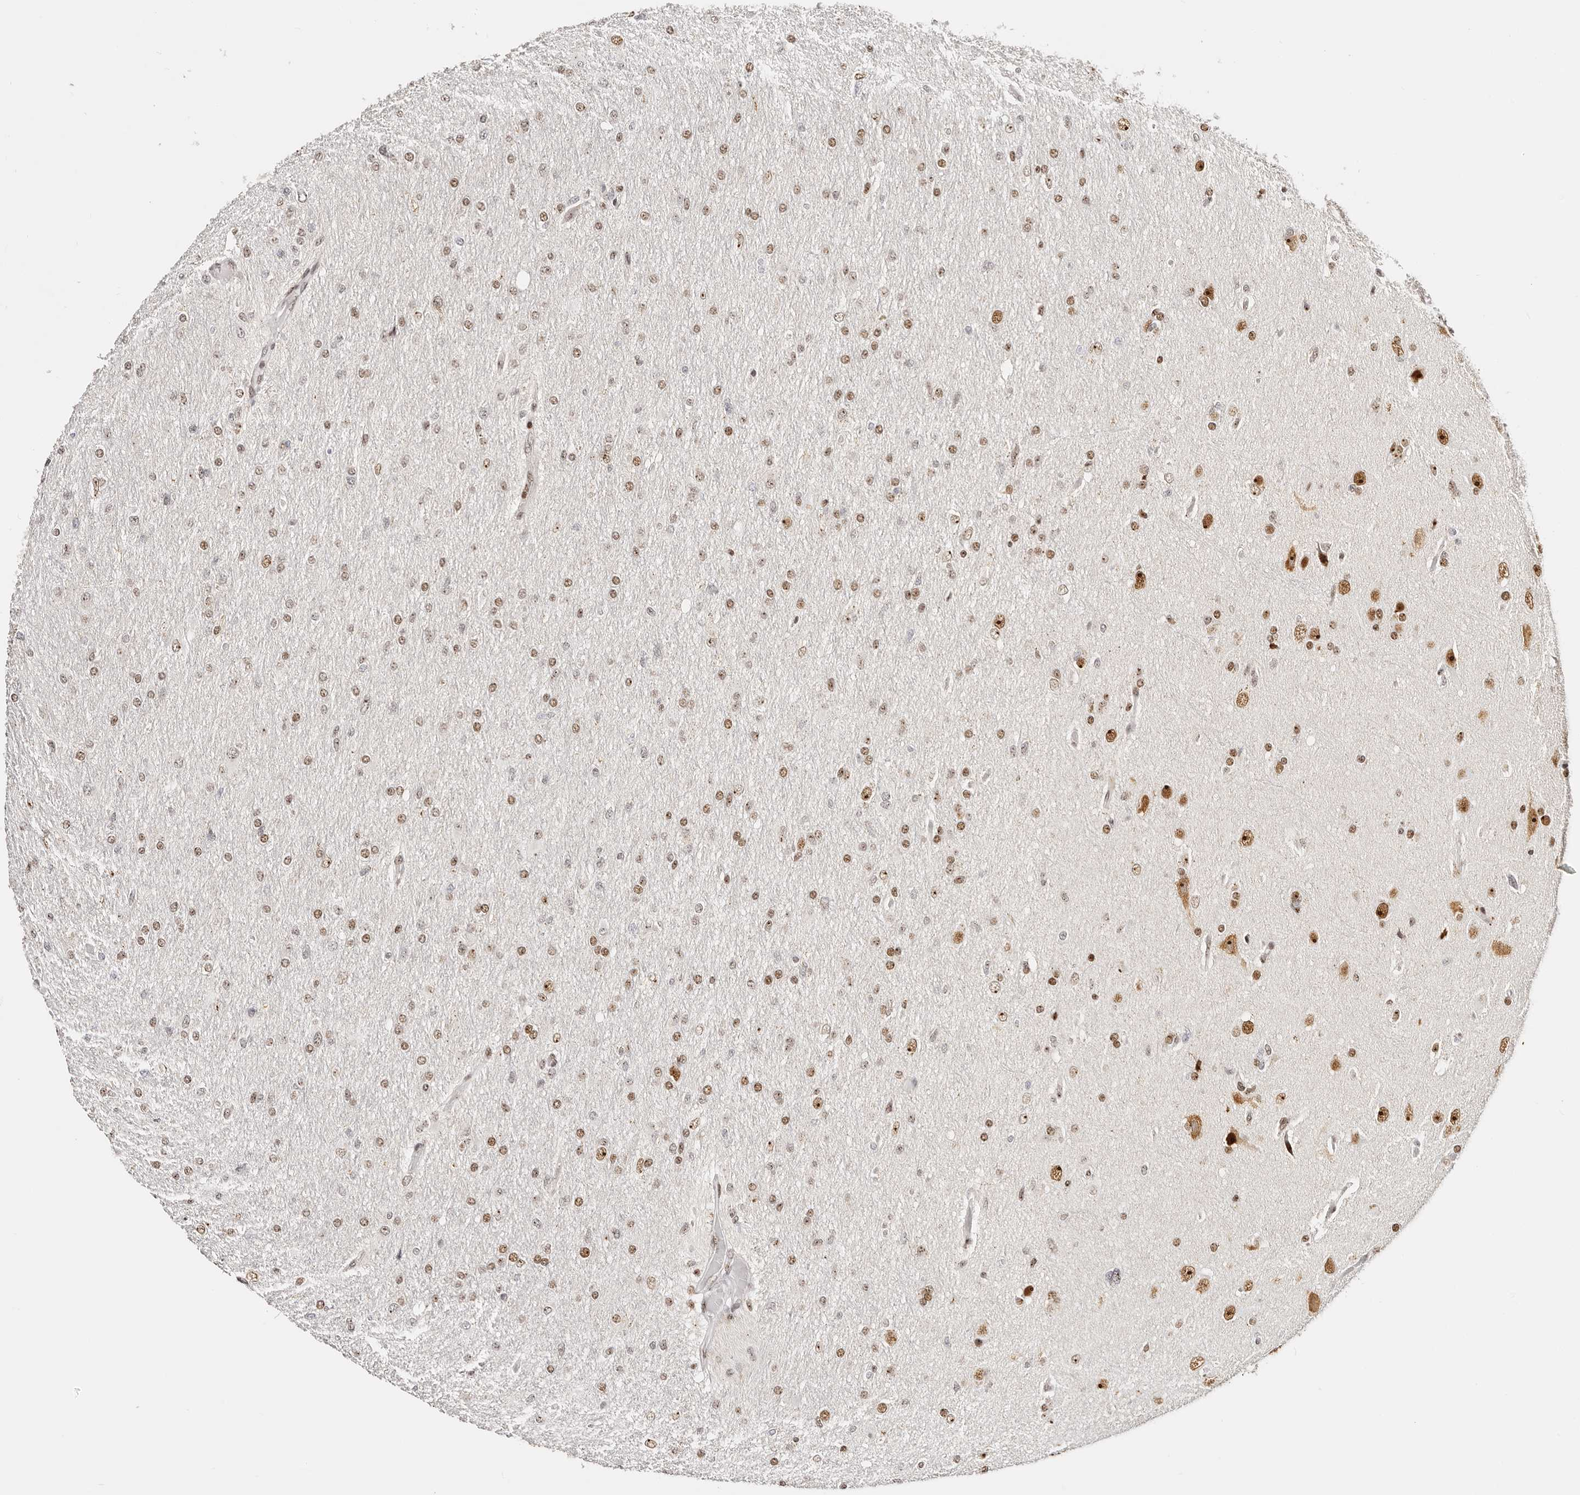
{"staining": {"intensity": "moderate", "quantity": ">75%", "location": "nuclear"}, "tissue": "glioma", "cell_type": "Tumor cells", "image_type": "cancer", "snomed": [{"axis": "morphology", "description": "Glioma, malignant, High grade"}, {"axis": "topography", "description": "Cerebral cortex"}], "caption": "Human malignant glioma (high-grade) stained with a protein marker shows moderate staining in tumor cells.", "gene": "IQGAP3", "patient": {"sex": "female", "age": 36}}